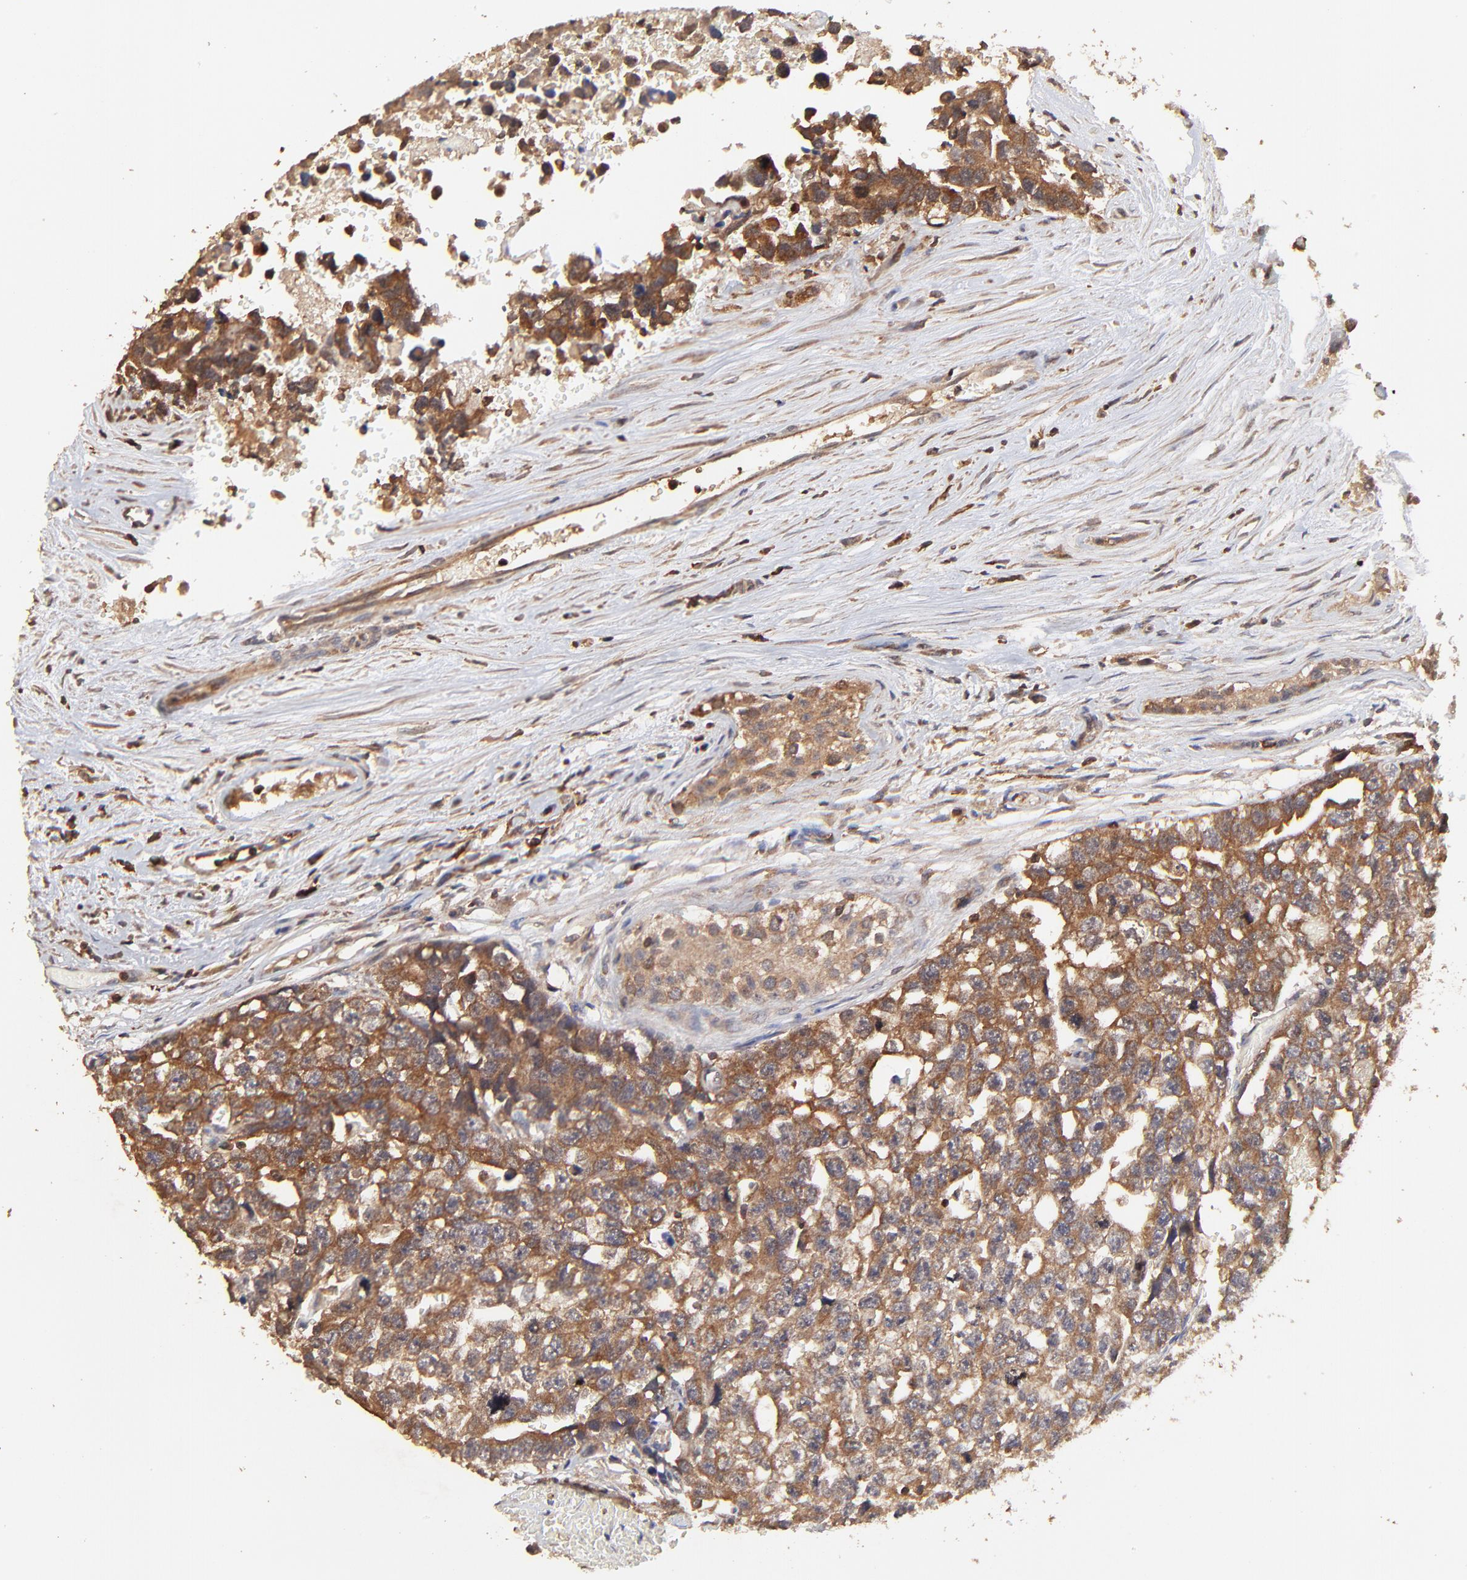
{"staining": {"intensity": "strong", "quantity": ">75%", "location": "cytoplasmic/membranous"}, "tissue": "testis cancer", "cell_type": "Tumor cells", "image_type": "cancer", "snomed": [{"axis": "morphology", "description": "Carcinoma, Embryonal, NOS"}, {"axis": "topography", "description": "Testis"}], "caption": "Protein staining of testis embryonal carcinoma tissue exhibits strong cytoplasmic/membranous staining in approximately >75% of tumor cells.", "gene": "STON2", "patient": {"sex": "male", "age": 31}}